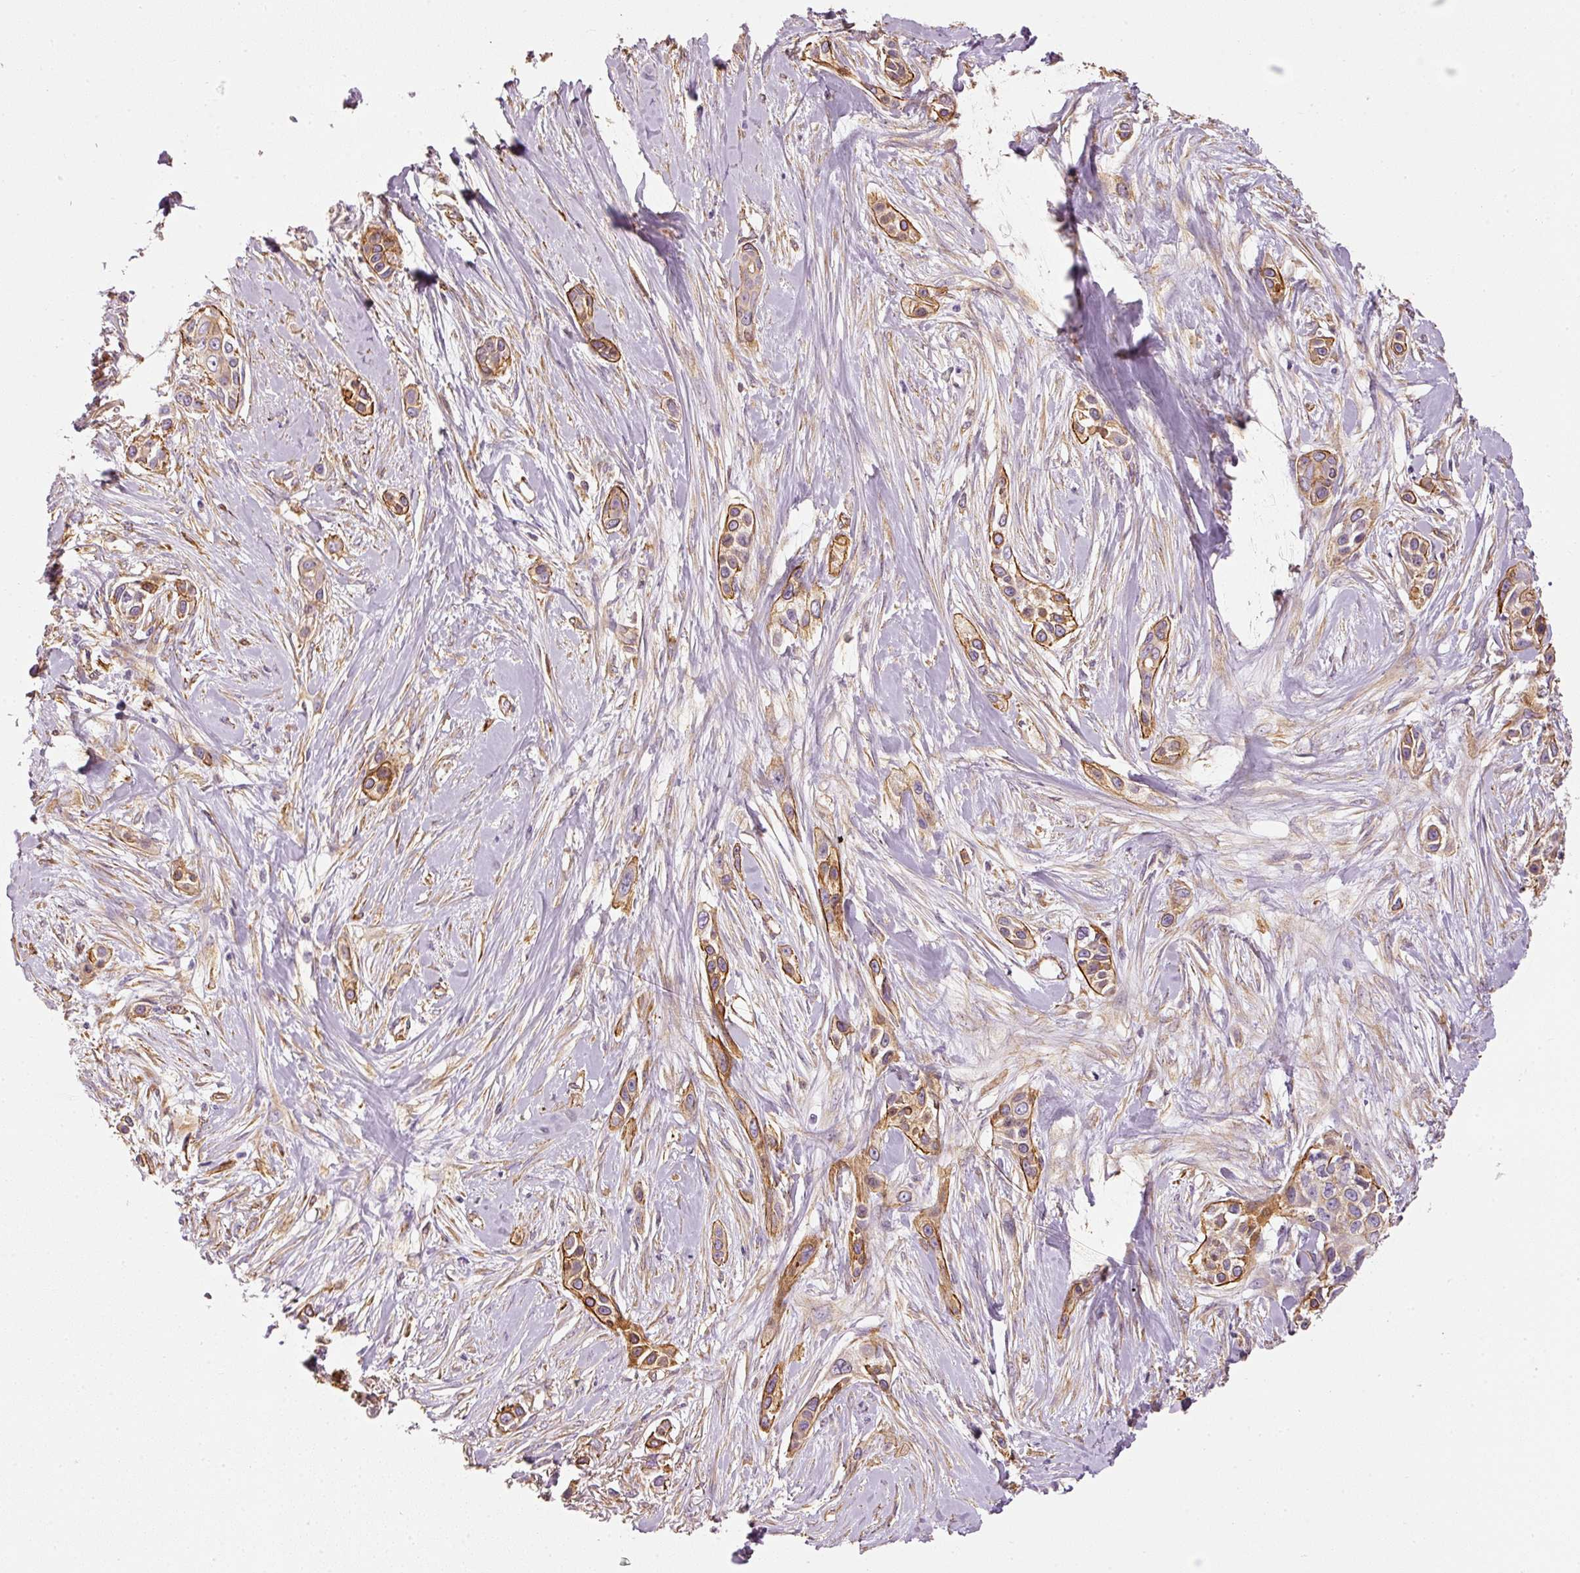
{"staining": {"intensity": "moderate", "quantity": ">75%", "location": "cytoplasmic/membranous"}, "tissue": "skin cancer", "cell_type": "Tumor cells", "image_type": "cancer", "snomed": [{"axis": "morphology", "description": "Squamous cell carcinoma, NOS"}, {"axis": "topography", "description": "Skin"}], "caption": "Skin cancer stained for a protein (brown) shows moderate cytoplasmic/membranous positive expression in approximately >75% of tumor cells.", "gene": "OSR2", "patient": {"sex": "female", "age": 69}}